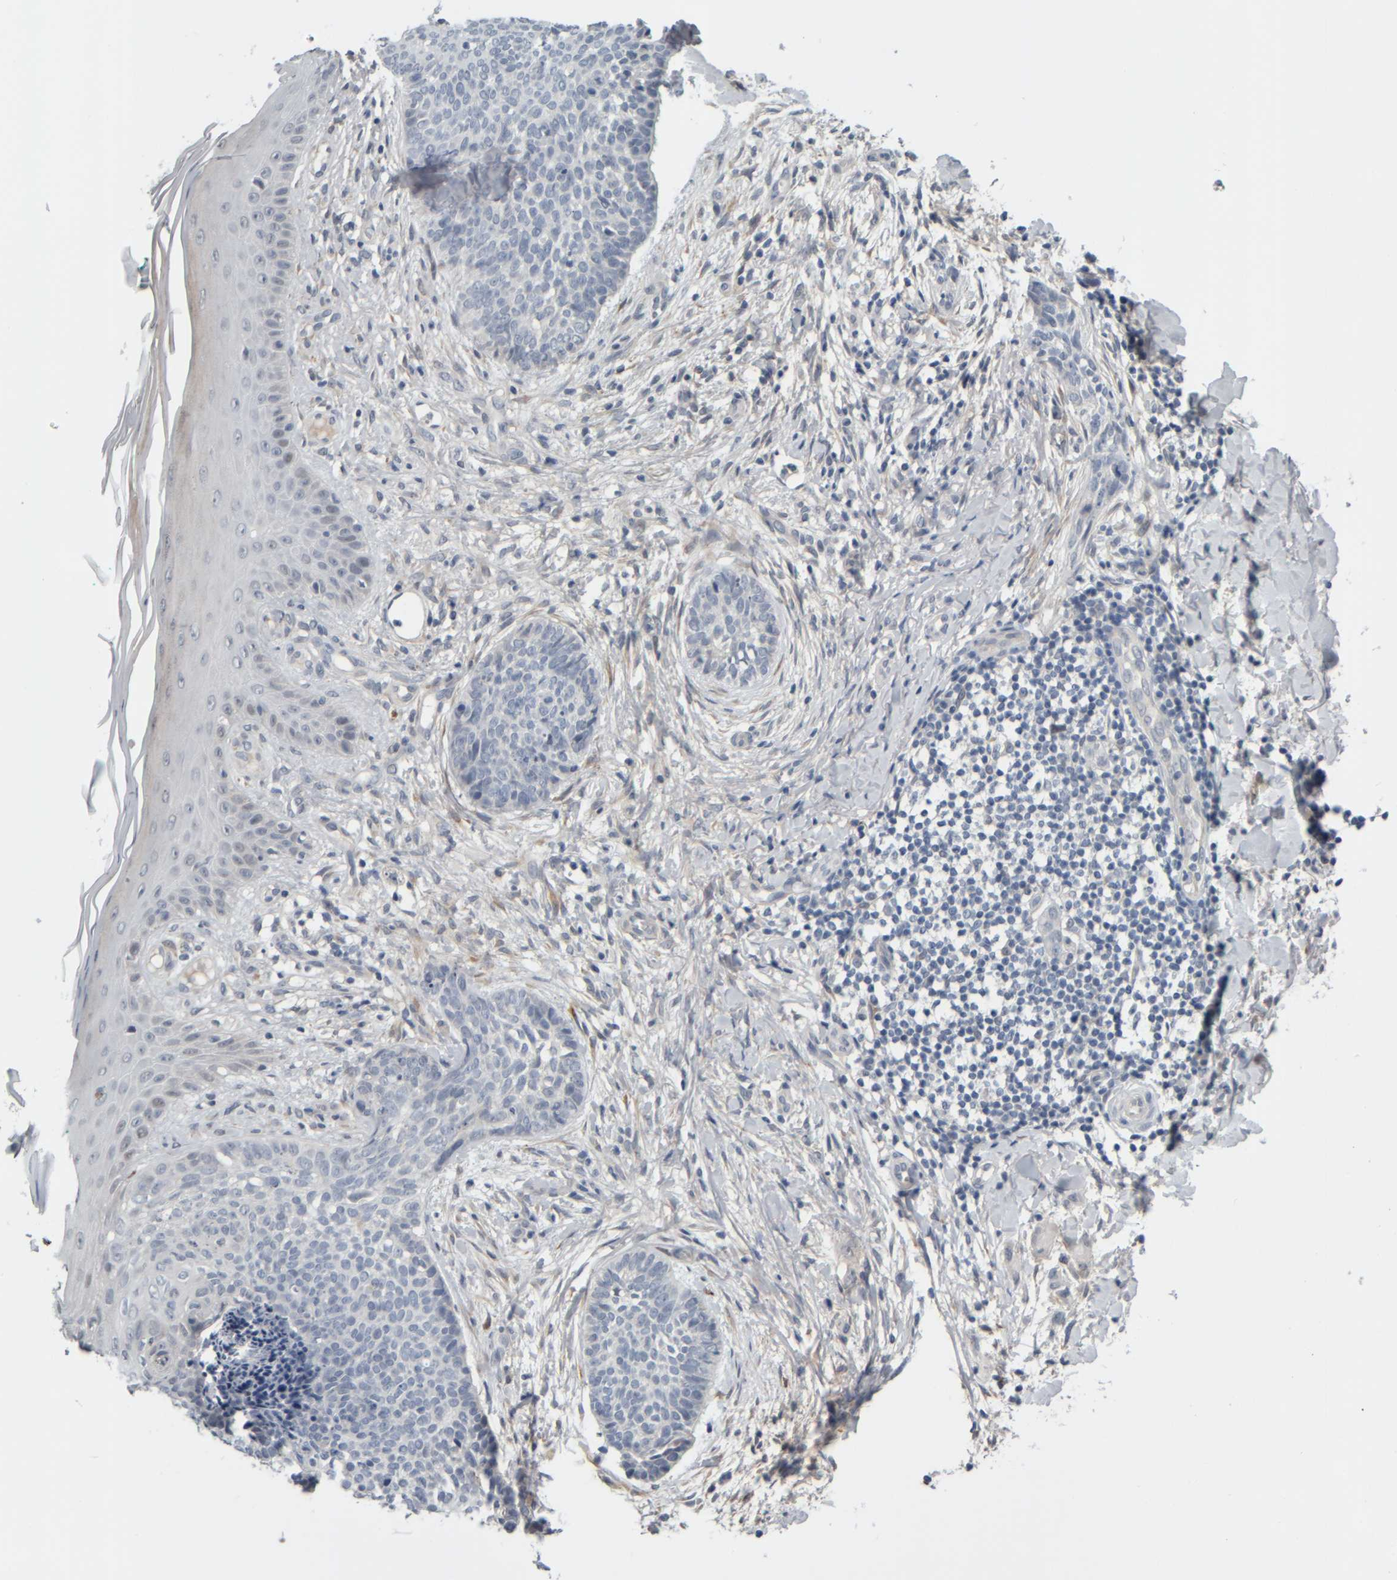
{"staining": {"intensity": "negative", "quantity": "none", "location": "none"}, "tissue": "skin cancer", "cell_type": "Tumor cells", "image_type": "cancer", "snomed": [{"axis": "morphology", "description": "Normal tissue, NOS"}, {"axis": "morphology", "description": "Basal cell carcinoma"}, {"axis": "topography", "description": "Skin"}], "caption": "Protein analysis of basal cell carcinoma (skin) demonstrates no significant positivity in tumor cells. (Immunohistochemistry (ihc), brightfield microscopy, high magnification).", "gene": "COL14A1", "patient": {"sex": "male", "age": 67}}